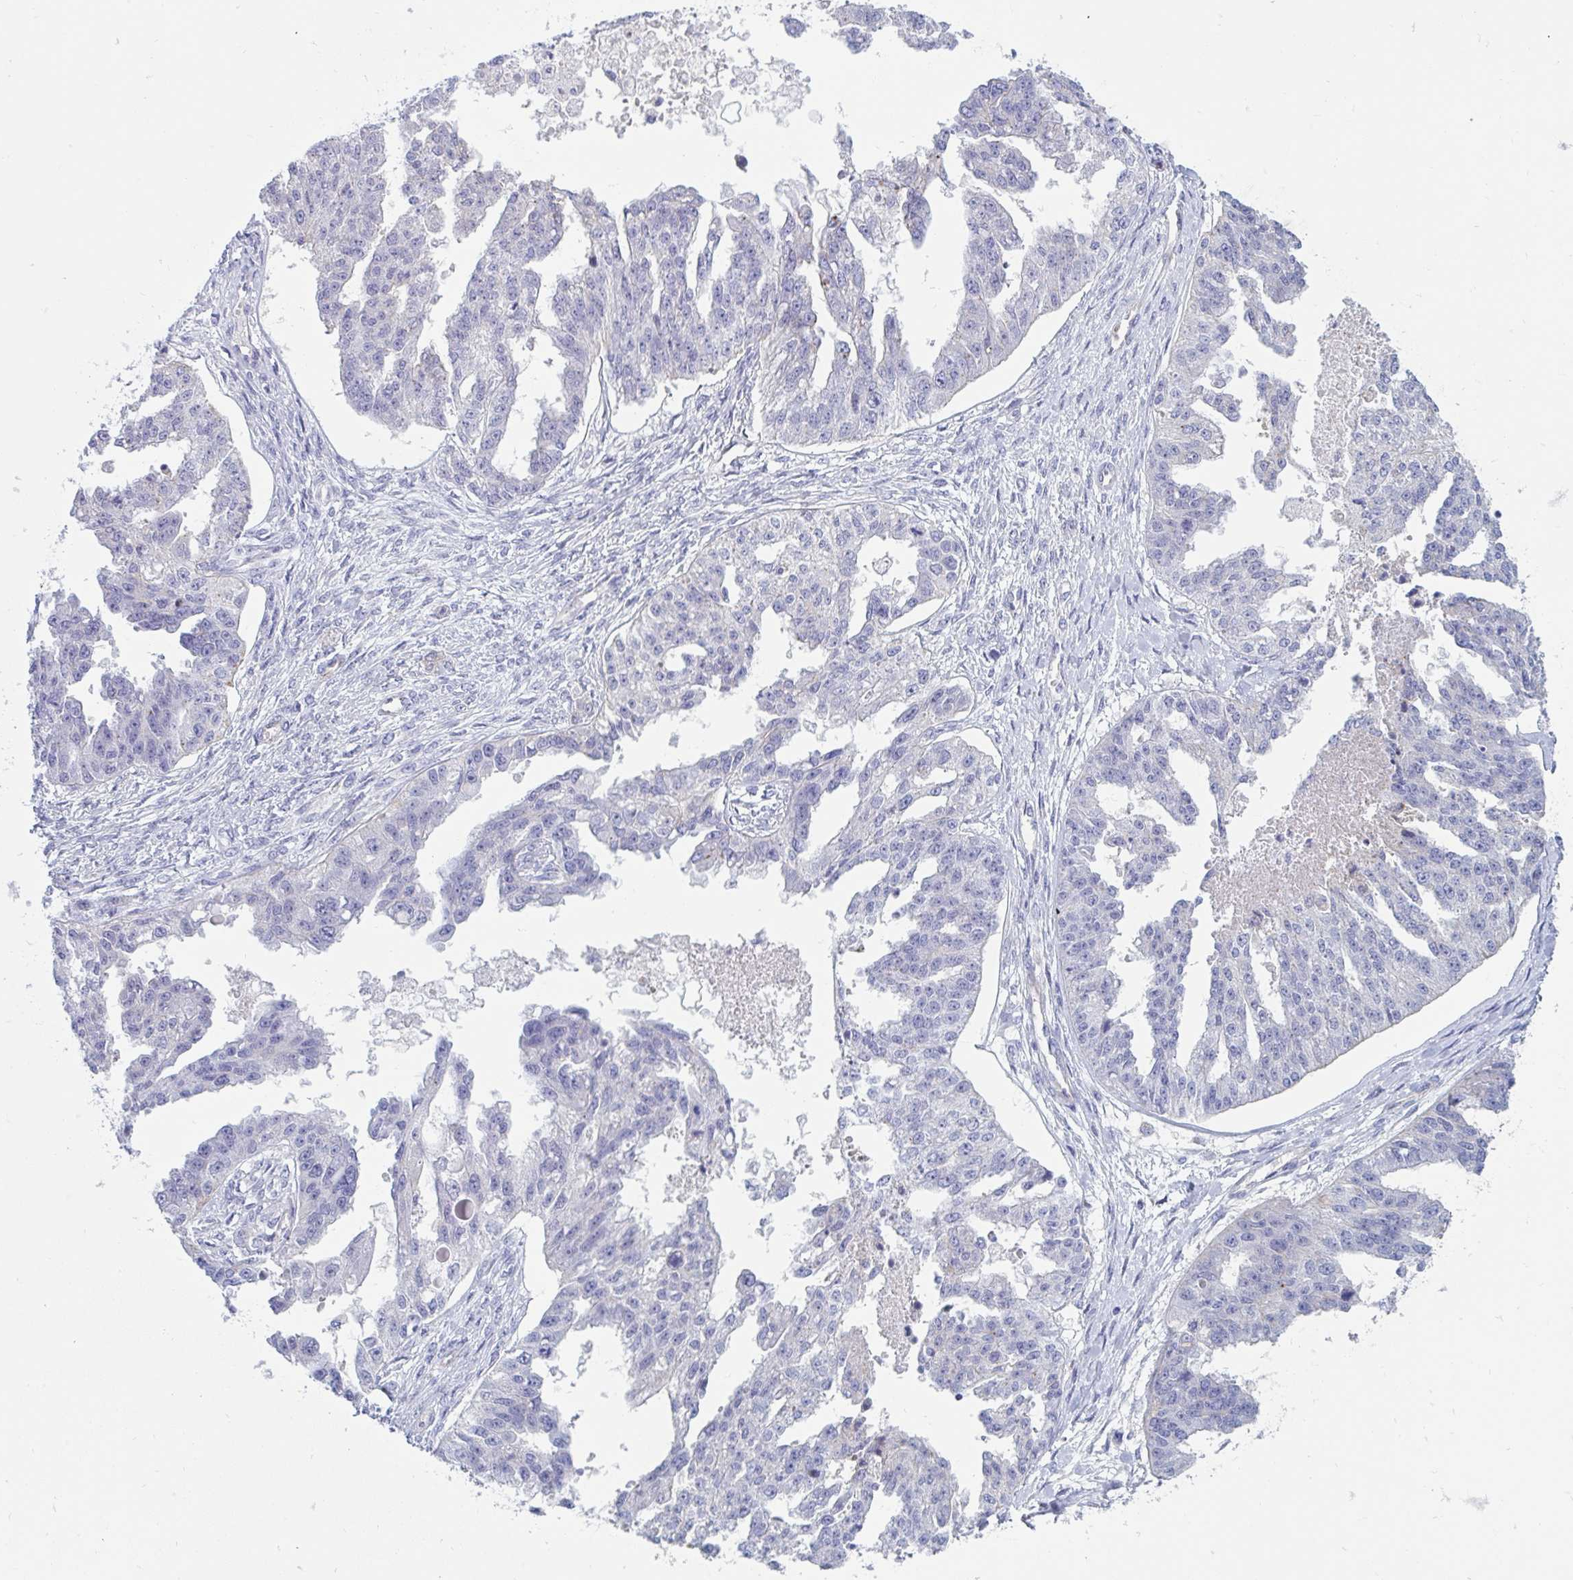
{"staining": {"intensity": "negative", "quantity": "none", "location": "none"}, "tissue": "ovarian cancer", "cell_type": "Tumor cells", "image_type": "cancer", "snomed": [{"axis": "morphology", "description": "Cystadenocarcinoma, serous, NOS"}, {"axis": "topography", "description": "Ovary"}], "caption": "Ovarian serous cystadenocarcinoma stained for a protein using IHC displays no positivity tumor cells.", "gene": "SLC9A6", "patient": {"sex": "female", "age": 58}}